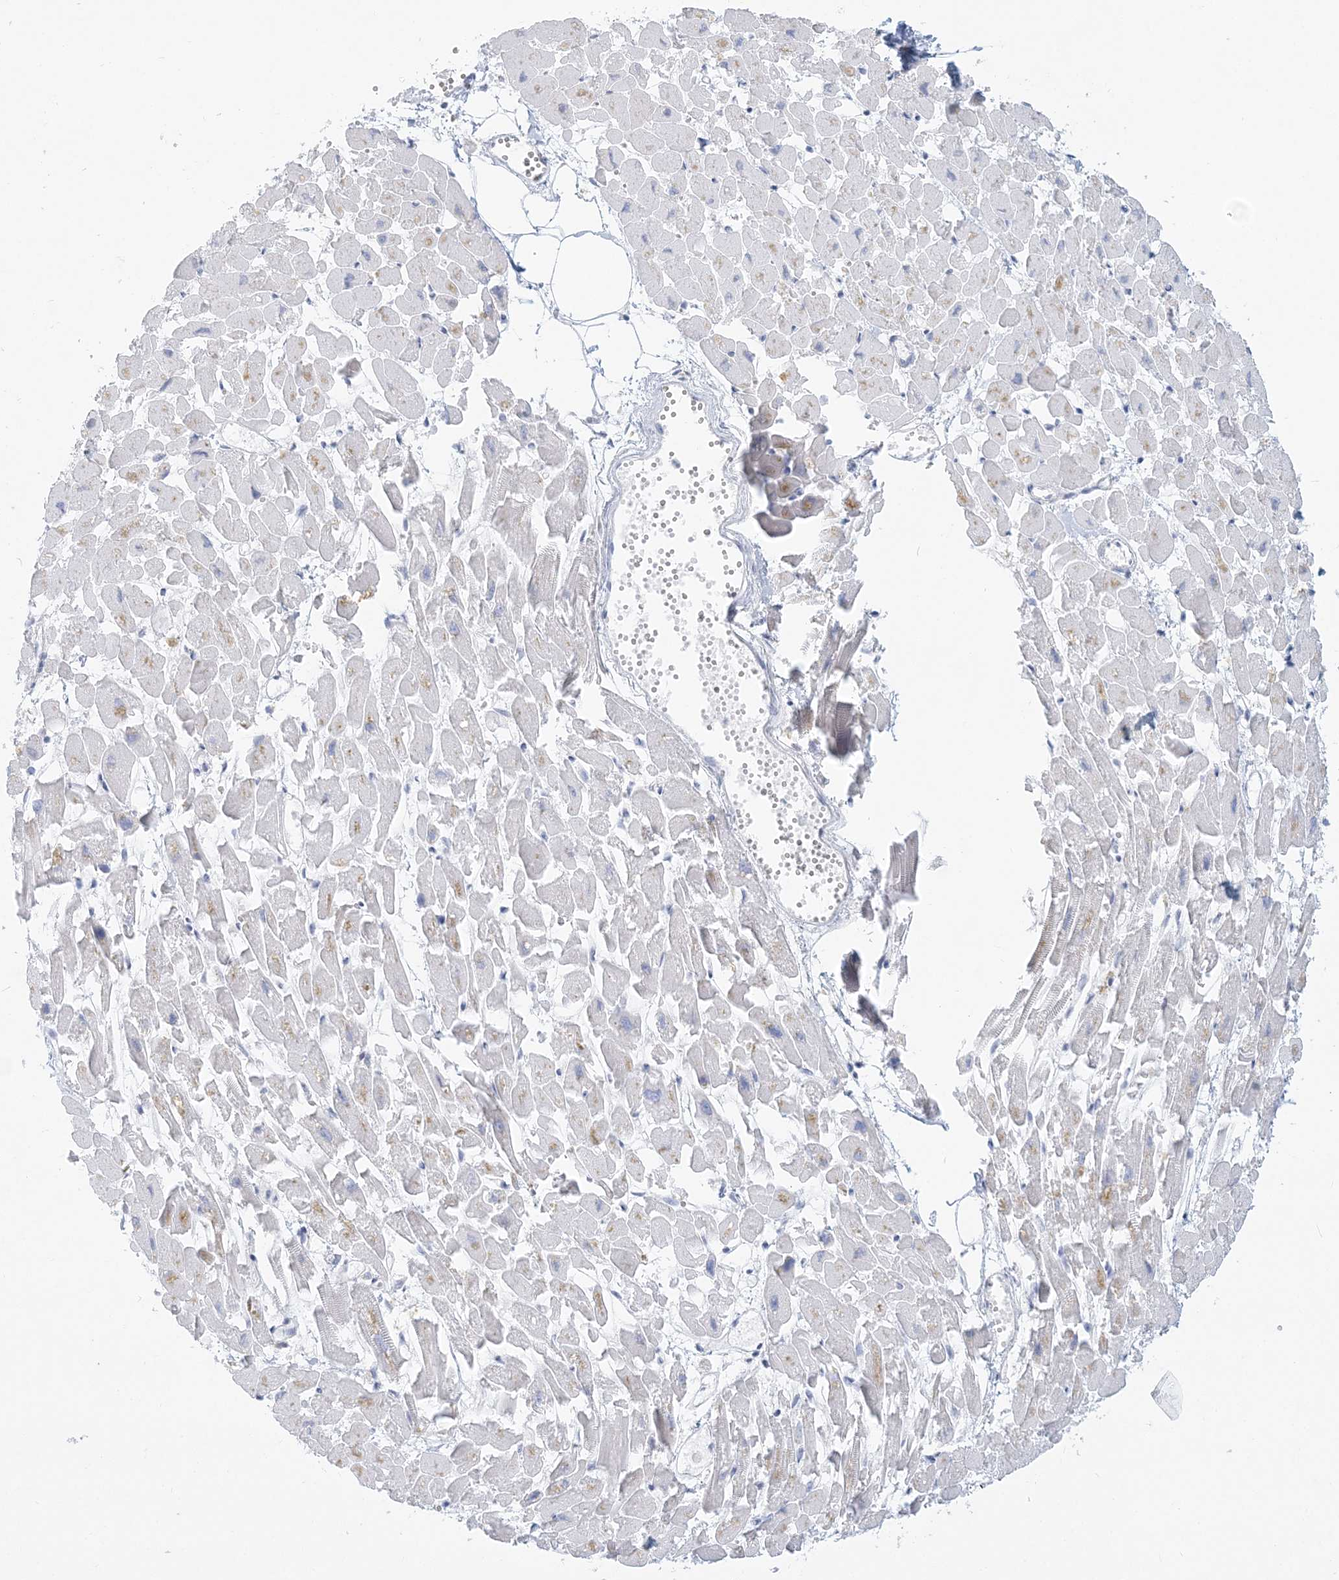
{"staining": {"intensity": "negative", "quantity": "none", "location": "none"}, "tissue": "heart muscle", "cell_type": "Cardiomyocytes", "image_type": "normal", "snomed": [{"axis": "morphology", "description": "Normal tissue, NOS"}, {"axis": "topography", "description": "Heart"}], "caption": "DAB (3,3'-diaminobenzidine) immunohistochemical staining of unremarkable heart muscle exhibits no significant positivity in cardiomyocytes. (DAB IHC, high magnification).", "gene": "CSN1S1", "patient": {"sex": "female", "age": 64}}